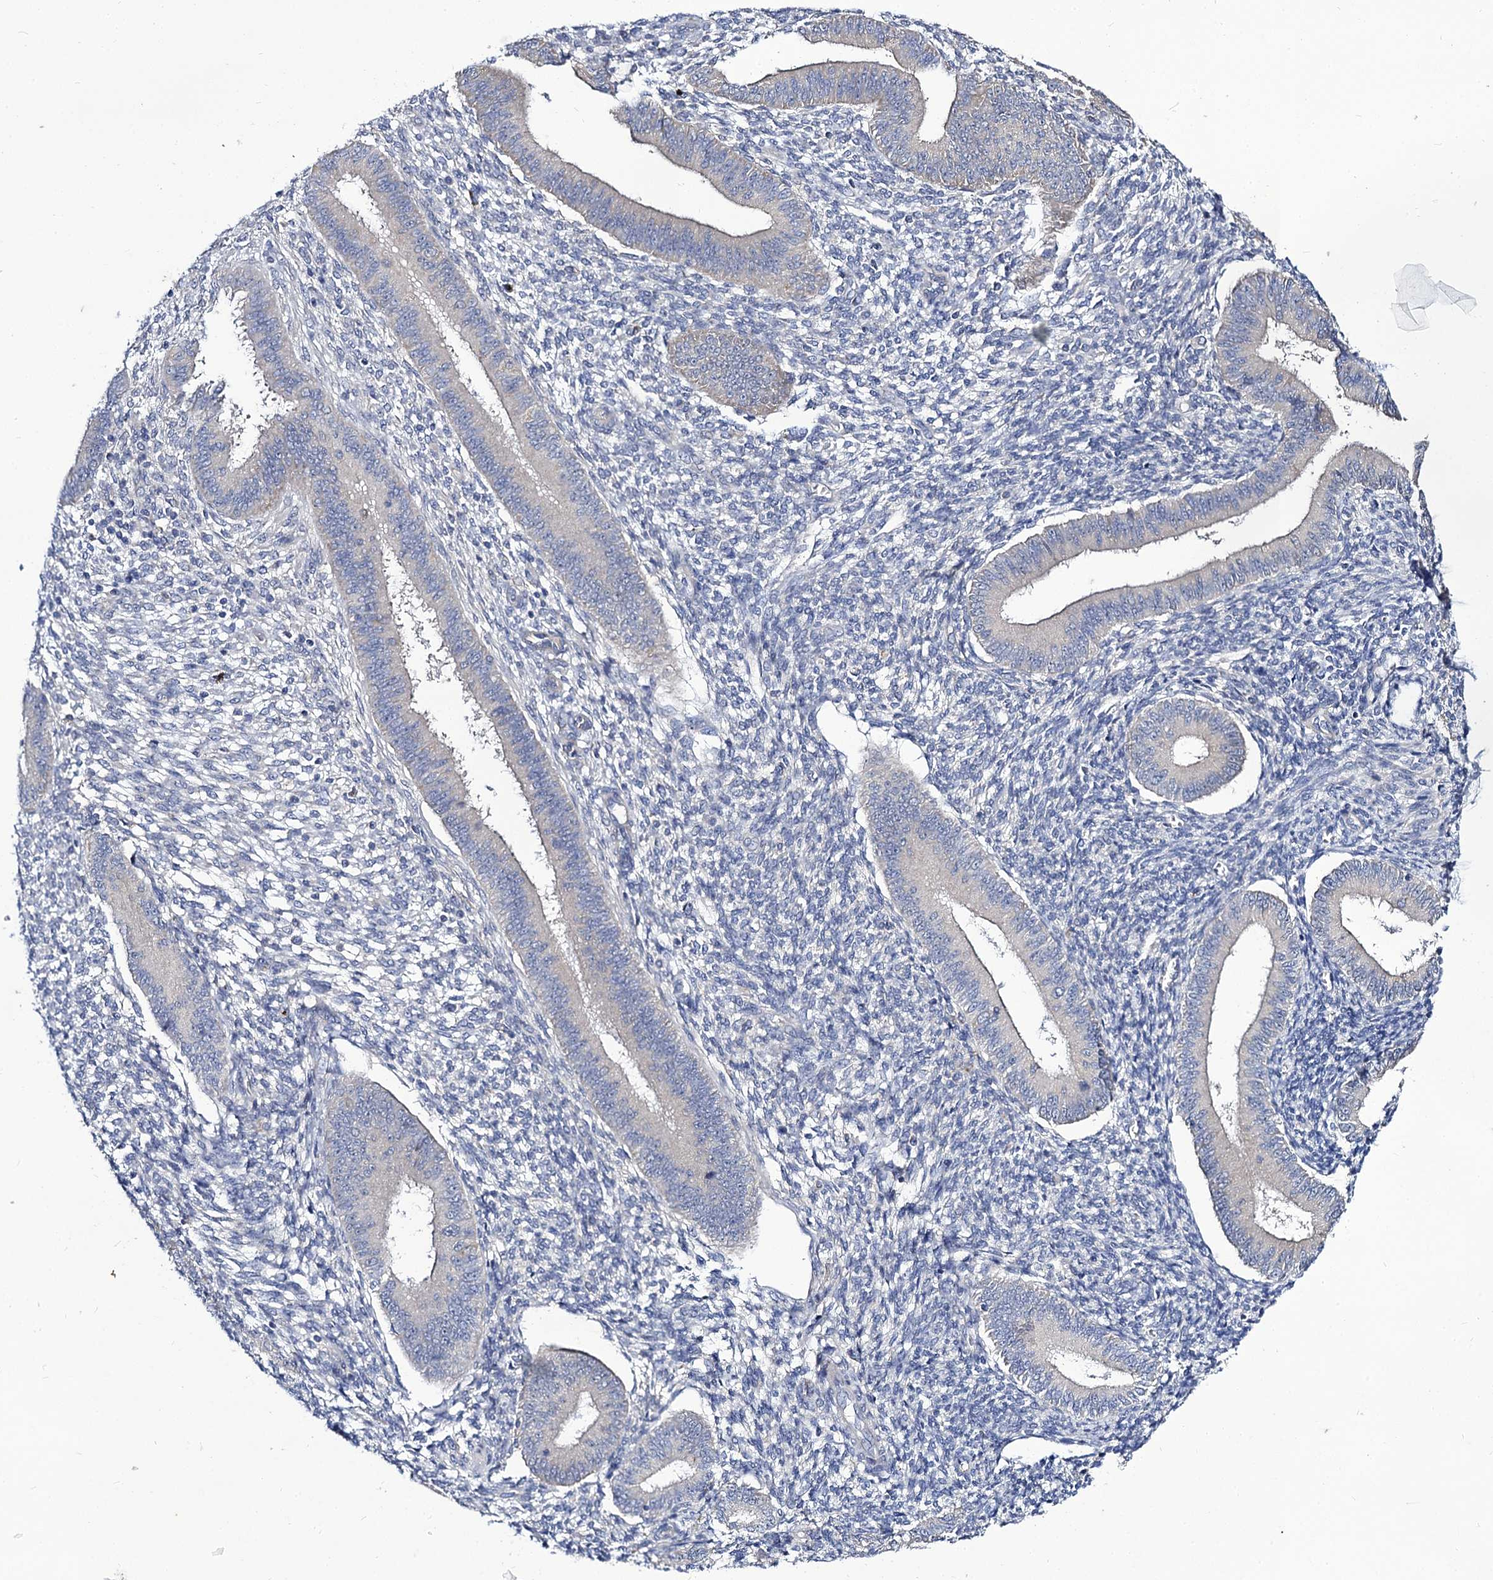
{"staining": {"intensity": "negative", "quantity": "none", "location": "none"}, "tissue": "endometrium", "cell_type": "Cells in endometrial stroma", "image_type": "normal", "snomed": [{"axis": "morphology", "description": "Normal tissue, NOS"}, {"axis": "topography", "description": "Uterus"}, {"axis": "topography", "description": "Endometrium"}], "caption": "This micrograph is of normal endometrium stained with immunohistochemistry (IHC) to label a protein in brown with the nuclei are counter-stained blue. There is no expression in cells in endometrial stroma. (DAB immunohistochemistry visualized using brightfield microscopy, high magnification).", "gene": "PANX2", "patient": {"sex": "female", "age": 48}}